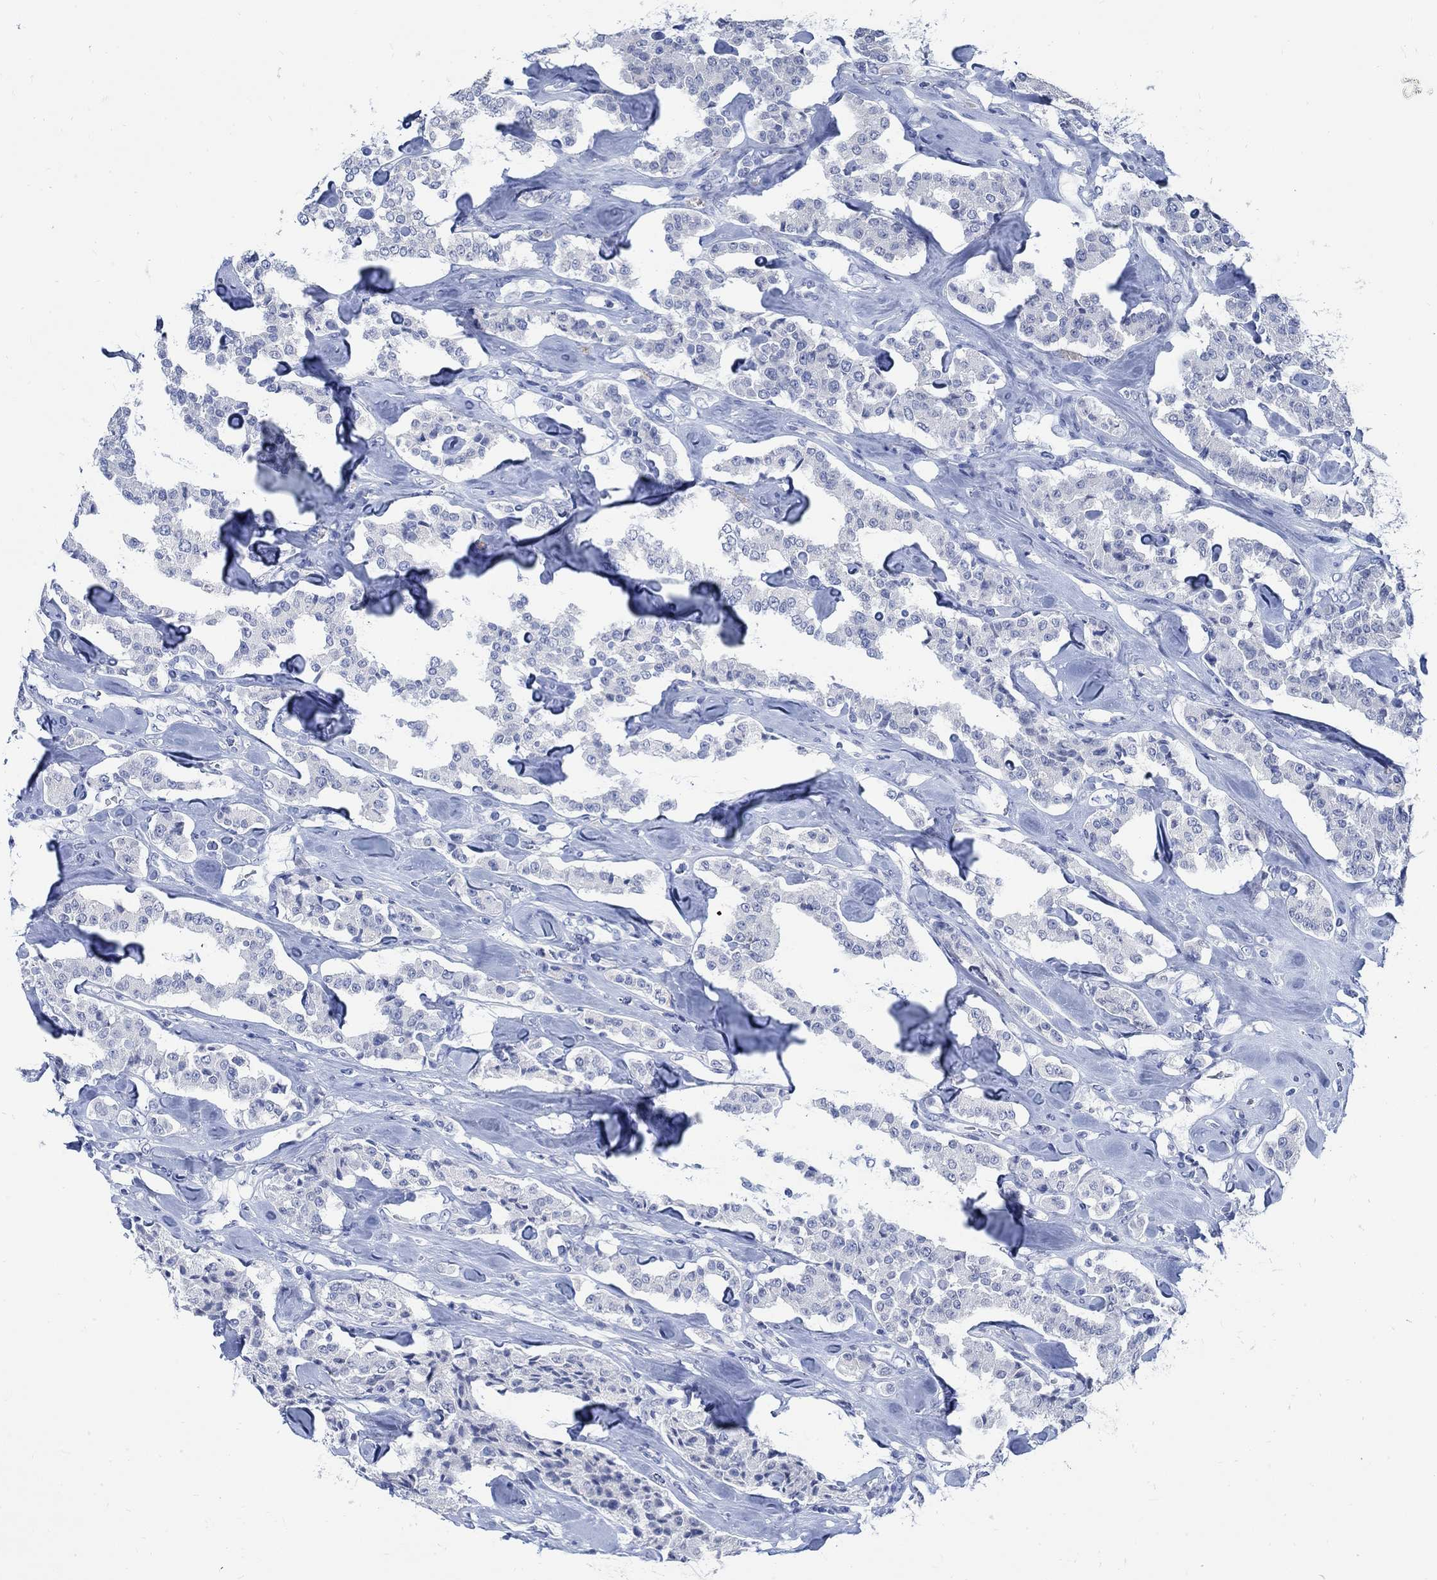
{"staining": {"intensity": "negative", "quantity": "none", "location": "none"}, "tissue": "carcinoid", "cell_type": "Tumor cells", "image_type": "cancer", "snomed": [{"axis": "morphology", "description": "Carcinoid, malignant, NOS"}, {"axis": "topography", "description": "Pancreas"}], "caption": "This is an immunohistochemistry (IHC) image of carcinoid (malignant). There is no staining in tumor cells.", "gene": "CAMK2N1", "patient": {"sex": "male", "age": 41}}